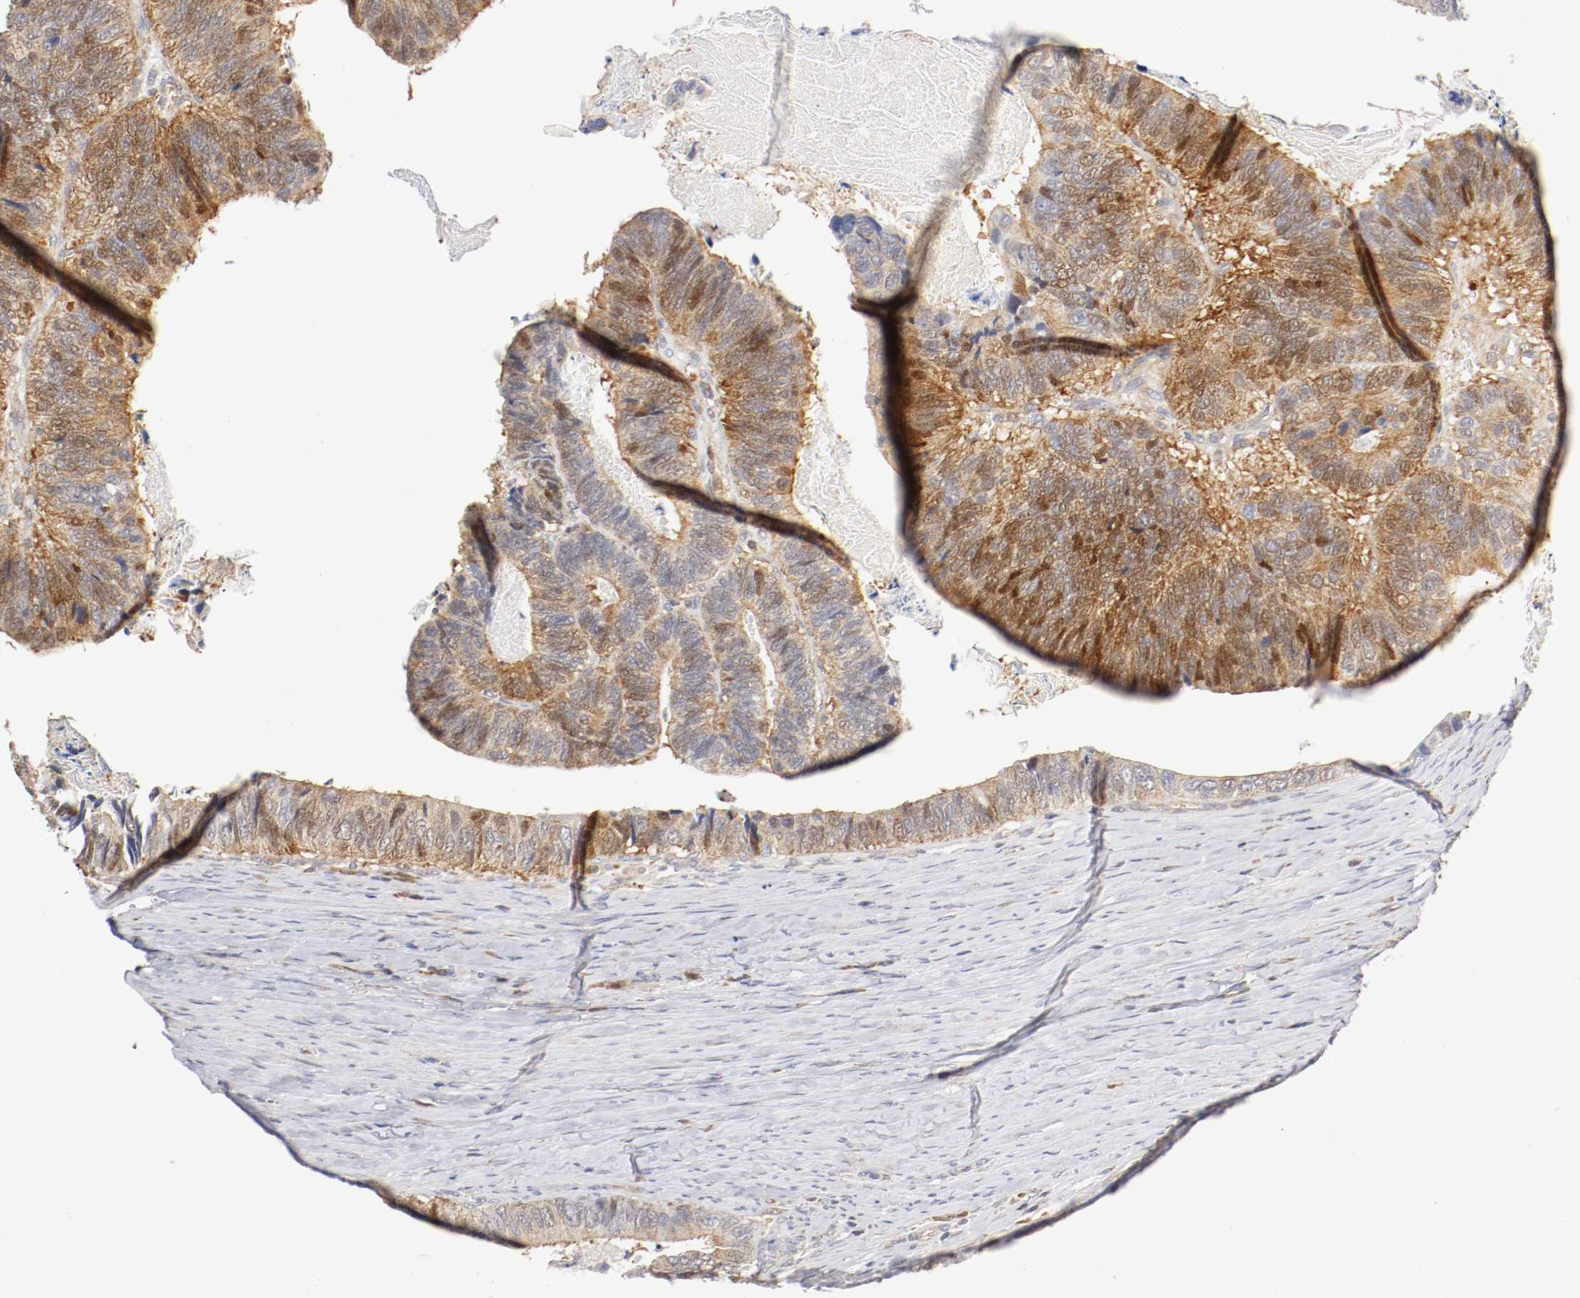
{"staining": {"intensity": "moderate", "quantity": ">75%", "location": "cytoplasmic/membranous,nuclear"}, "tissue": "colorectal cancer", "cell_type": "Tumor cells", "image_type": "cancer", "snomed": [{"axis": "morphology", "description": "Adenocarcinoma, NOS"}, {"axis": "topography", "description": "Colon"}], "caption": "Tumor cells demonstrate medium levels of moderate cytoplasmic/membranous and nuclear positivity in approximately >75% of cells in human colorectal cancer.", "gene": "CDK6", "patient": {"sex": "male", "age": 72}}